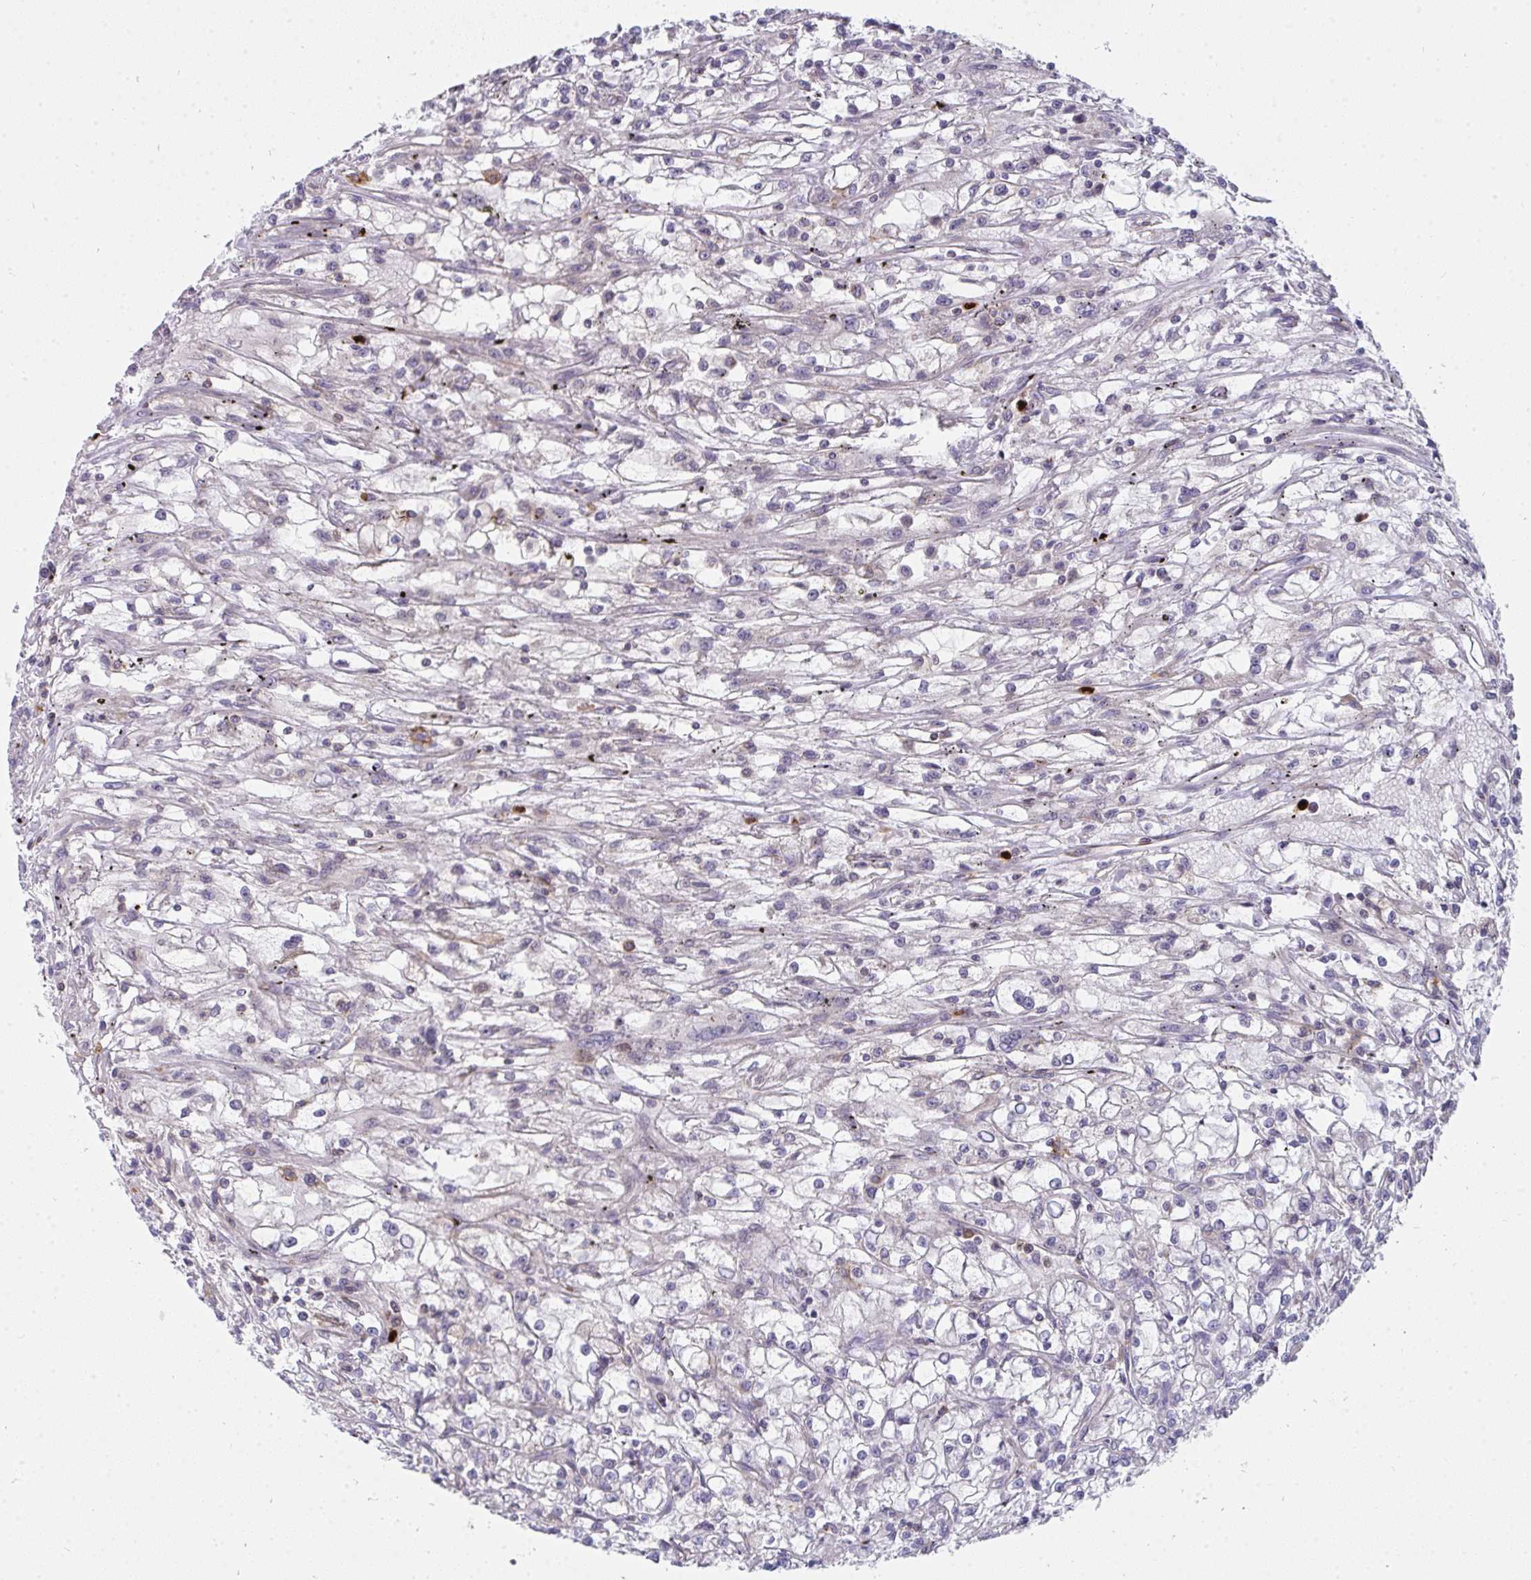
{"staining": {"intensity": "negative", "quantity": "none", "location": "none"}, "tissue": "renal cancer", "cell_type": "Tumor cells", "image_type": "cancer", "snomed": [{"axis": "morphology", "description": "Adenocarcinoma, NOS"}, {"axis": "topography", "description": "Kidney"}], "caption": "Immunohistochemical staining of renal cancer shows no significant expression in tumor cells.", "gene": "CSF3R", "patient": {"sex": "female", "age": 59}}